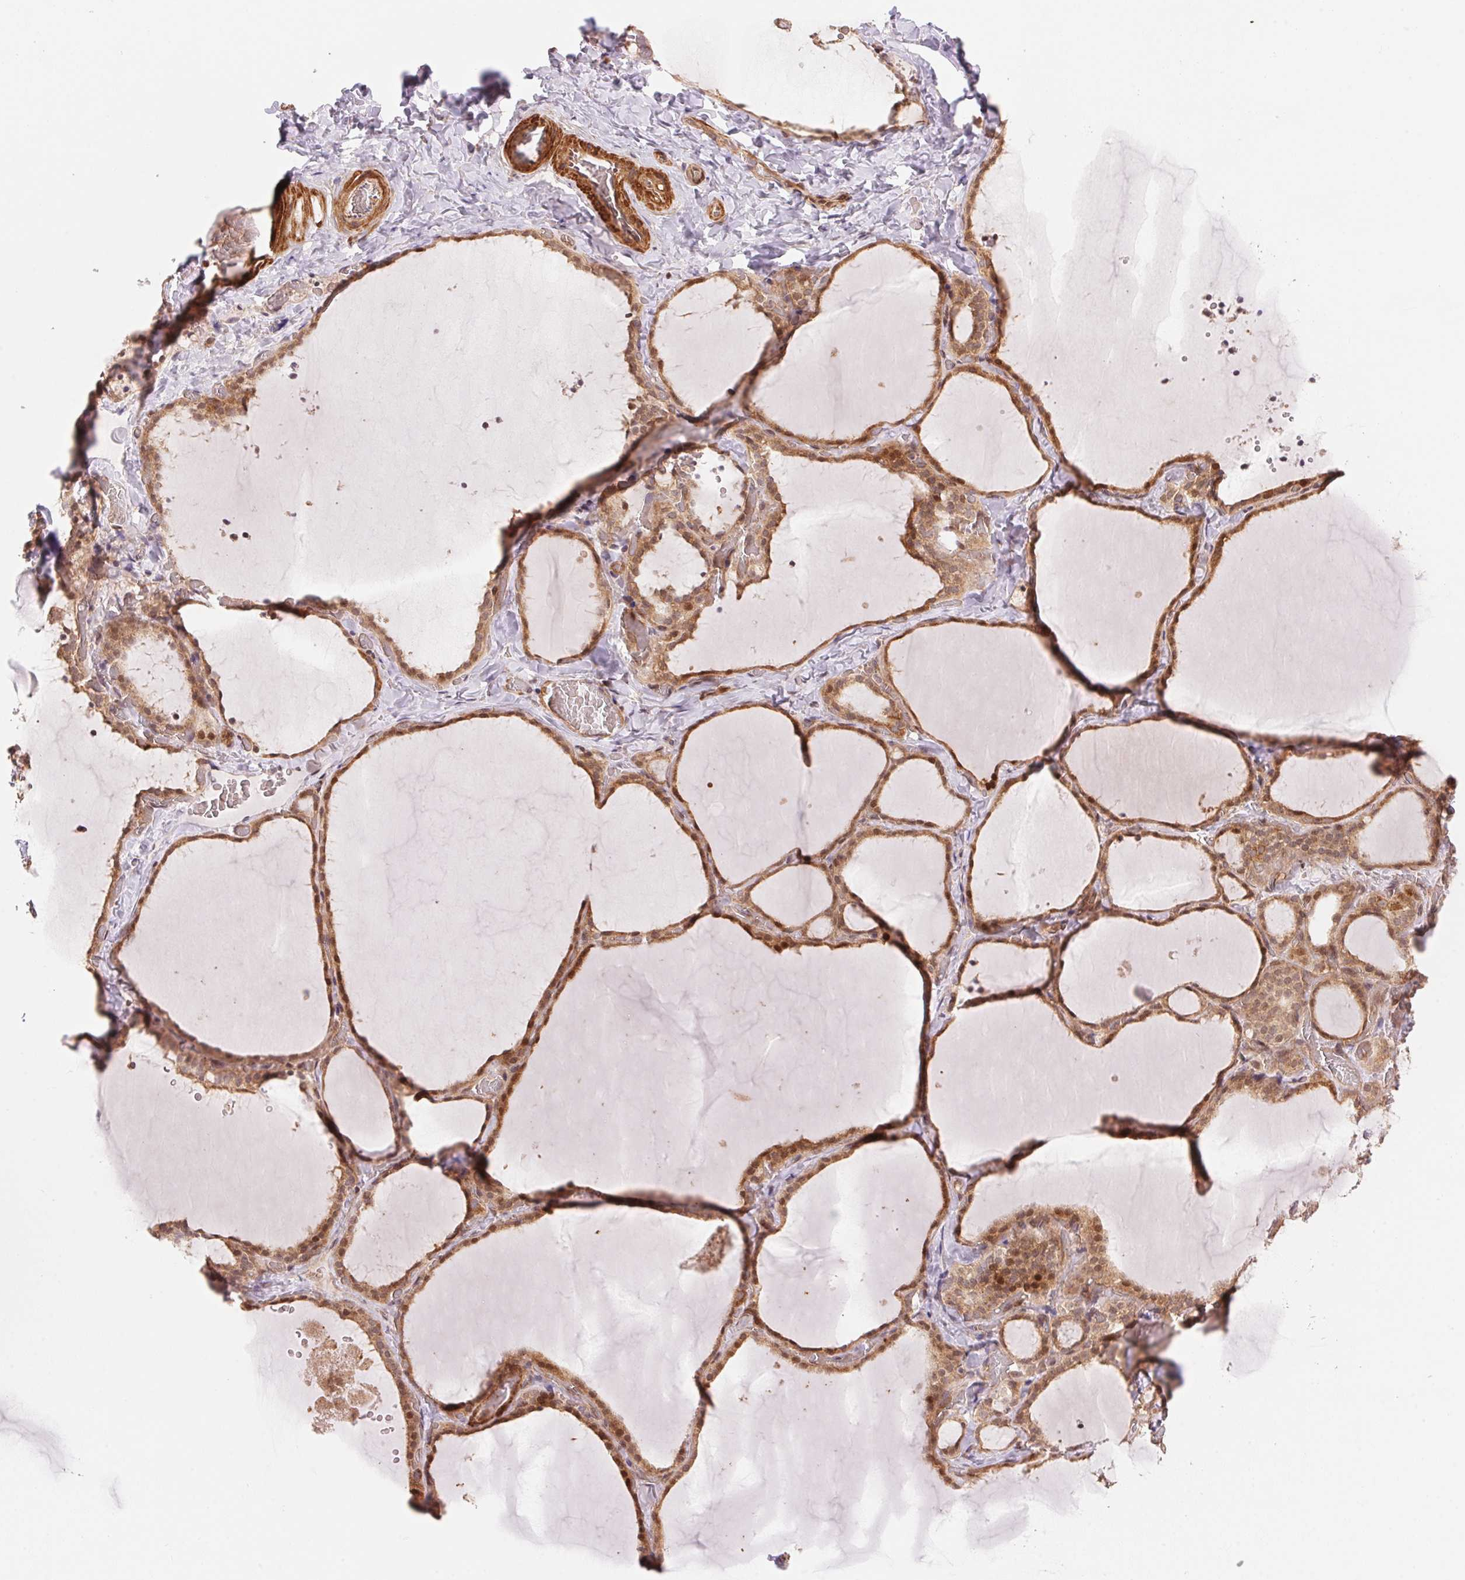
{"staining": {"intensity": "moderate", "quantity": ">75%", "location": "cytoplasmic/membranous,nuclear"}, "tissue": "thyroid gland", "cell_type": "Glandular cells", "image_type": "normal", "snomed": [{"axis": "morphology", "description": "Normal tissue, NOS"}, {"axis": "topography", "description": "Thyroid gland"}], "caption": "Approximately >75% of glandular cells in unremarkable human thyroid gland reveal moderate cytoplasmic/membranous,nuclear protein positivity as visualized by brown immunohistochemical staining.", "gene": "TNIP2", "patient": {"sex": "female", "age": 22}}